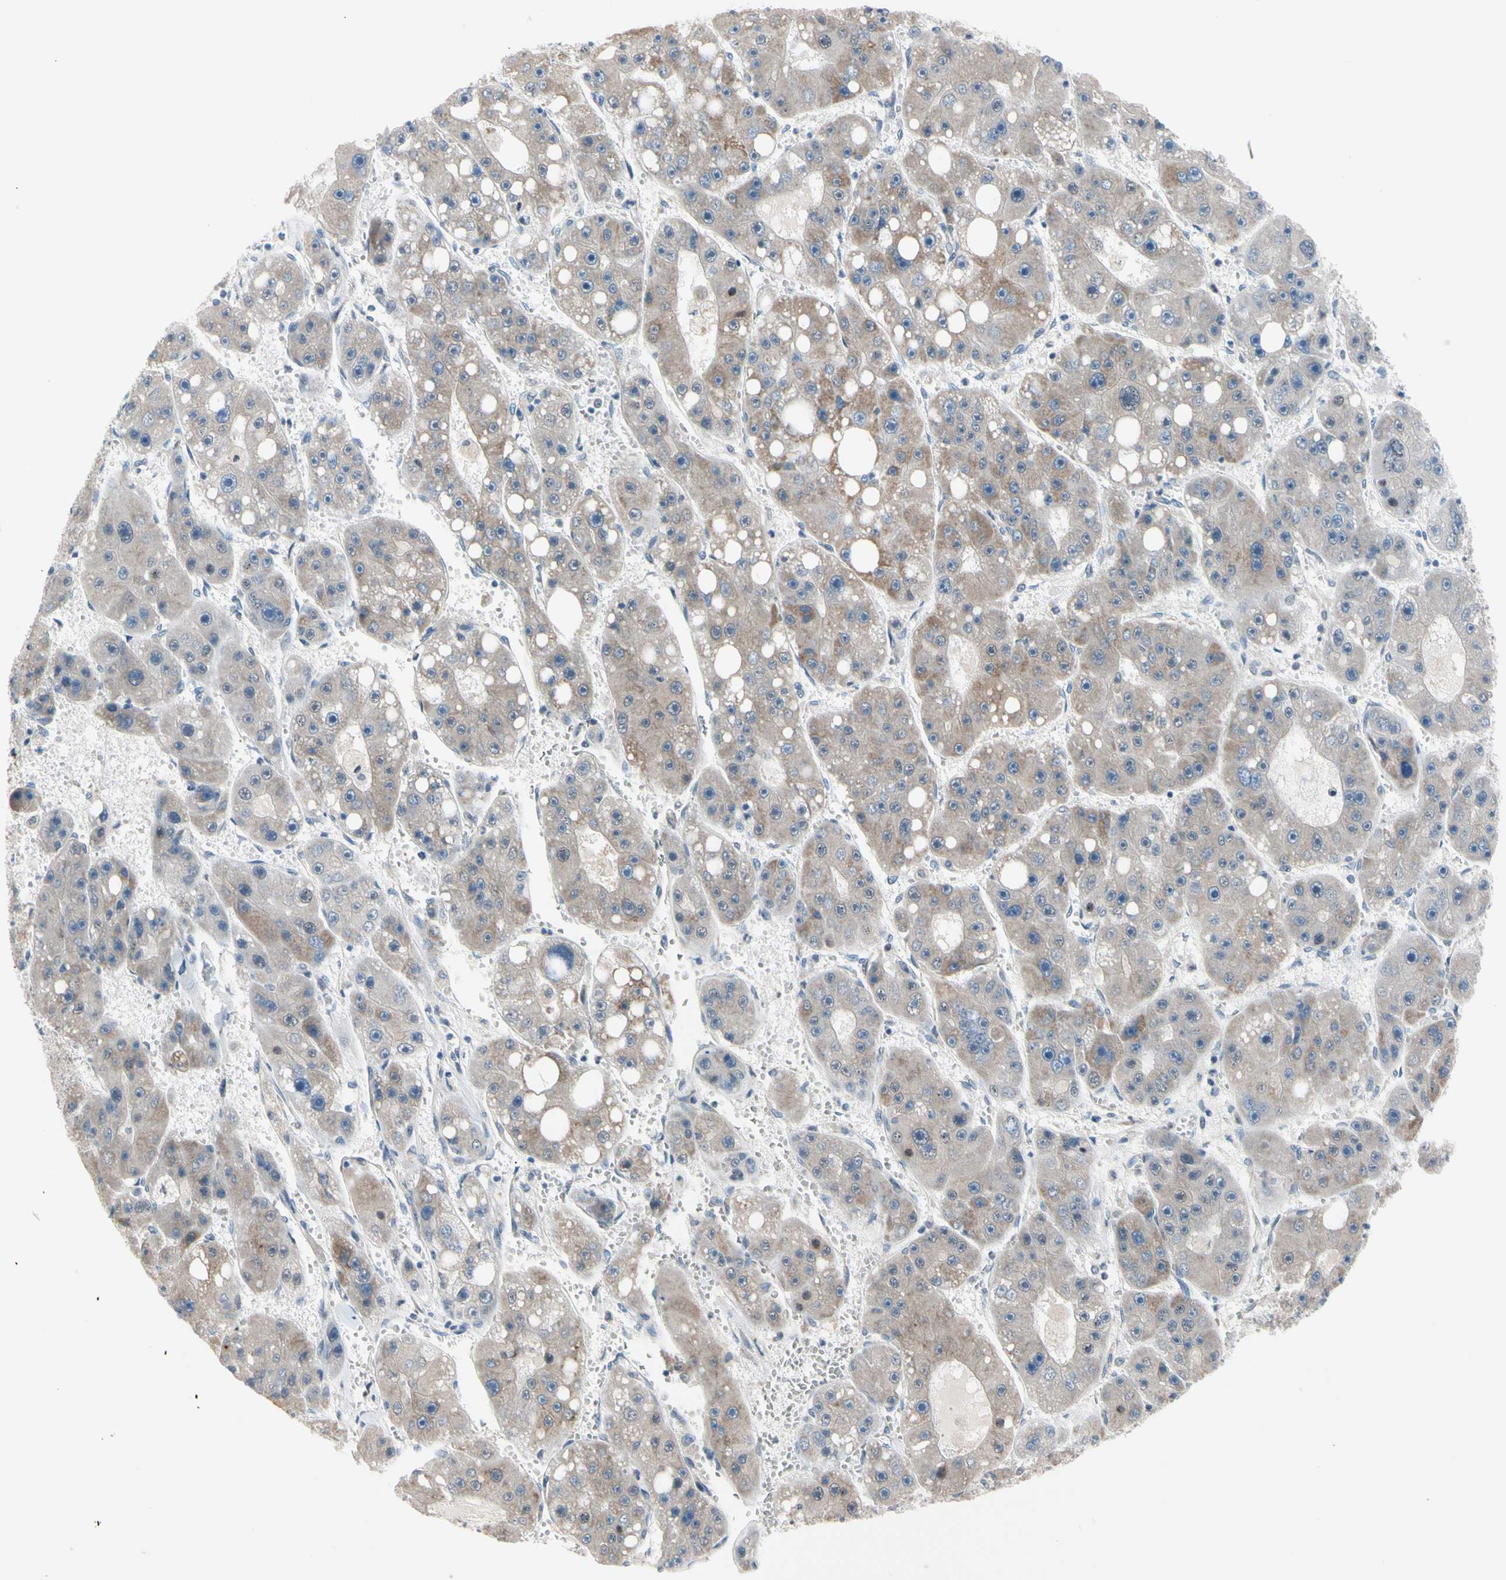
{"staining": {"intensity": "moderate", "quantity": "25%-75%", "location": "cytoplasmic/membranous"}, "tissue": "liver cancer", "cell_type": "Tumor cells", "image_type": "cancer", "snomed": [{"axis": "morphology", "description": "Carcinoma, Hepatocellular, NOS"}, {"axis": "topography", "description": "Liver"}], "caption": "Protein expression analysis of human liver cancer (hepatocellular carcinoma) reveals moderate cytoplasmic/membranous staining in about 25%-75% of tumor cells.", "gene": "MARK1", "patient": {"sex": "female", "age": 61}}